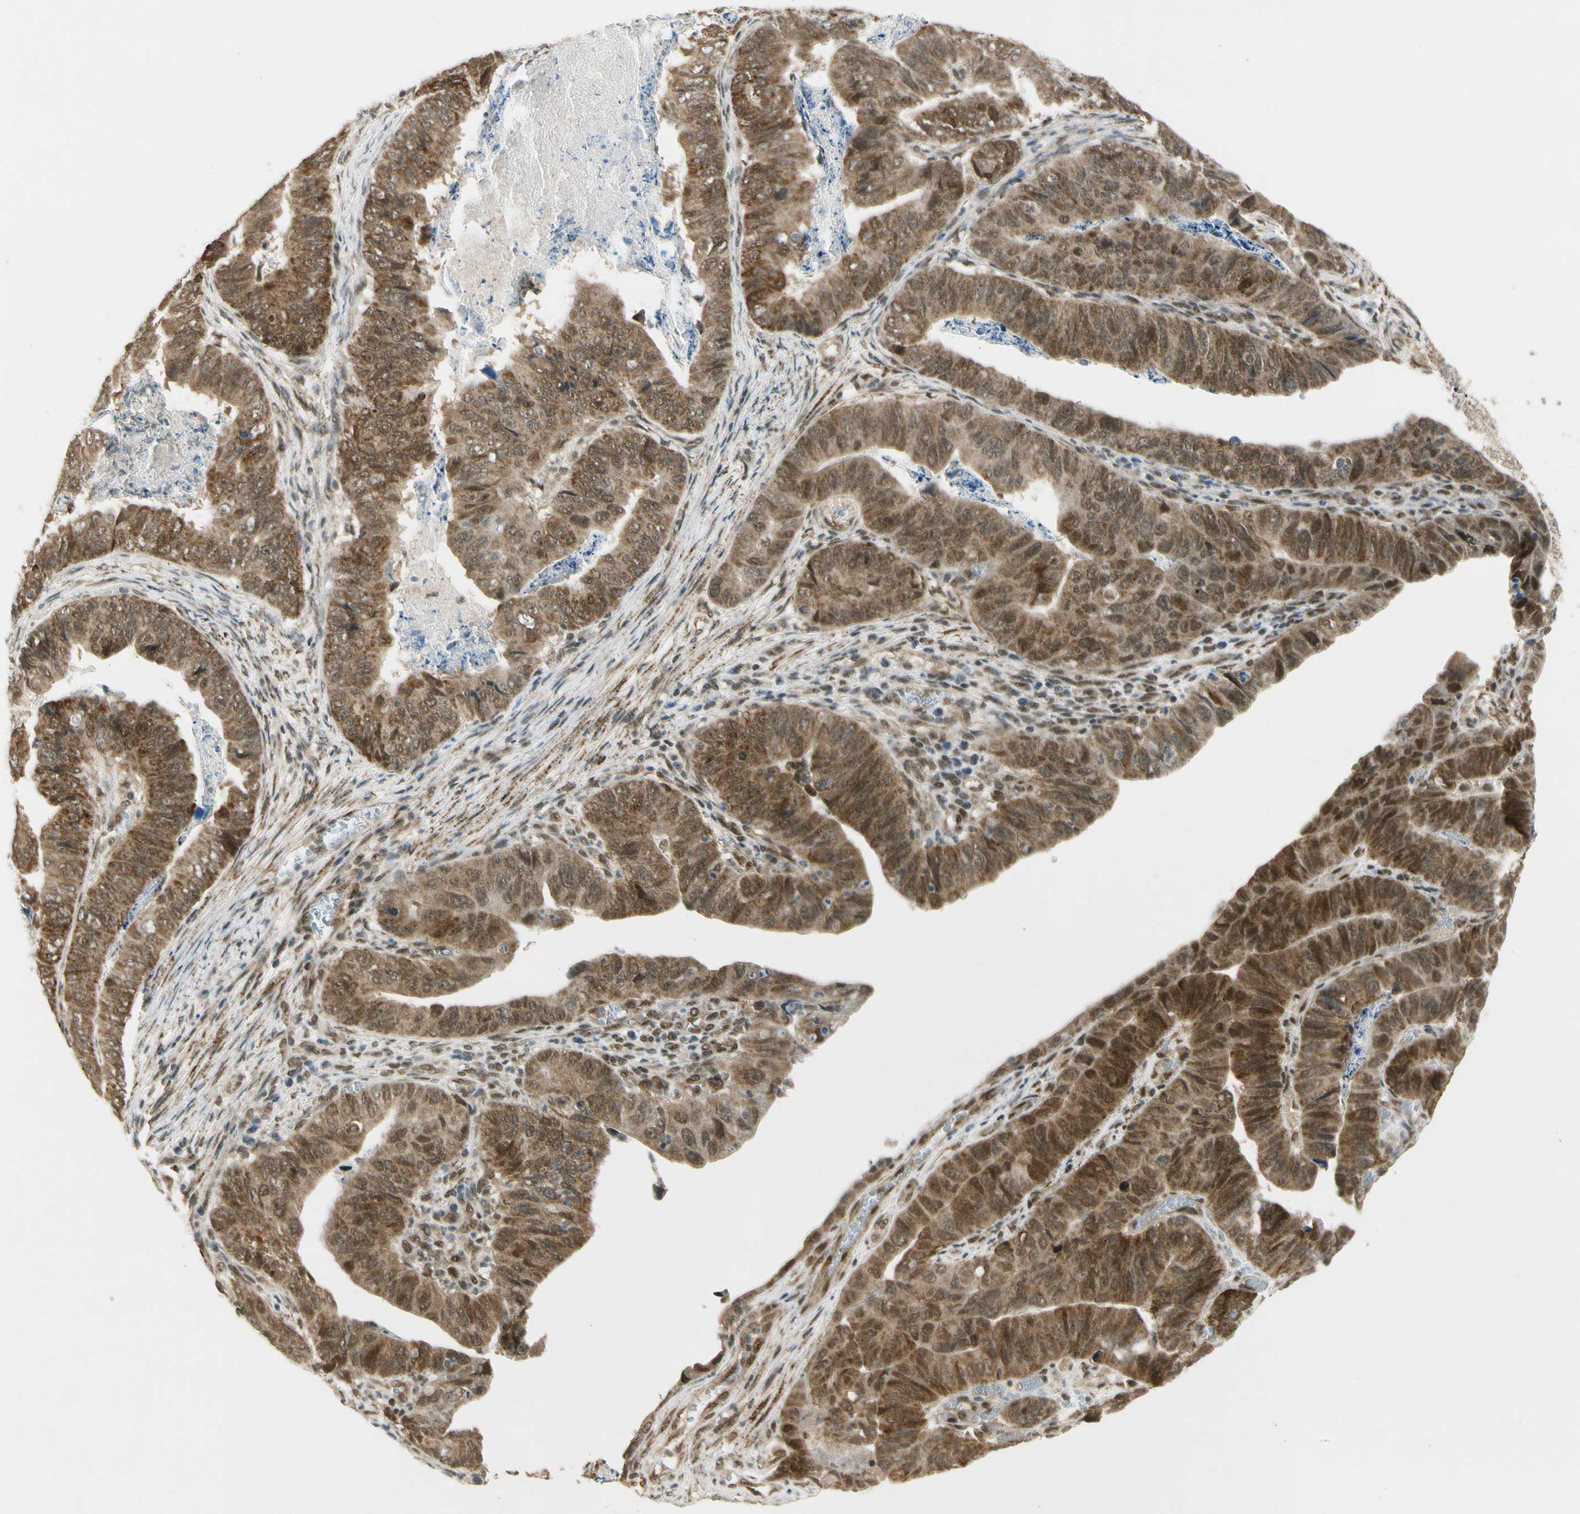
{"staining": {"intensity": "moderate", "quantity": ">75%", "location": "cytoplasmic/membranous,nuclear"}, "tissue": "stomach cancer", "cell_type": "Tumor cells", "image_type": "cancer", "snomed": [{"axis": "morphology", "description": "Adenocarcinoma, NOS"}, {"axis": "topography", "description": "Stomach, lower"}], "caption": "IHC histopathology image of human stomach cancer (adenocarcinoma) stained for a protein (brown), which demonstrates medium levels of moderate cytoplasmic/membranous and nuclear expression in approximately >75% of tumor cells.", "gene": "ZNF135", "patient": {"sex": "male", "age": 77}}